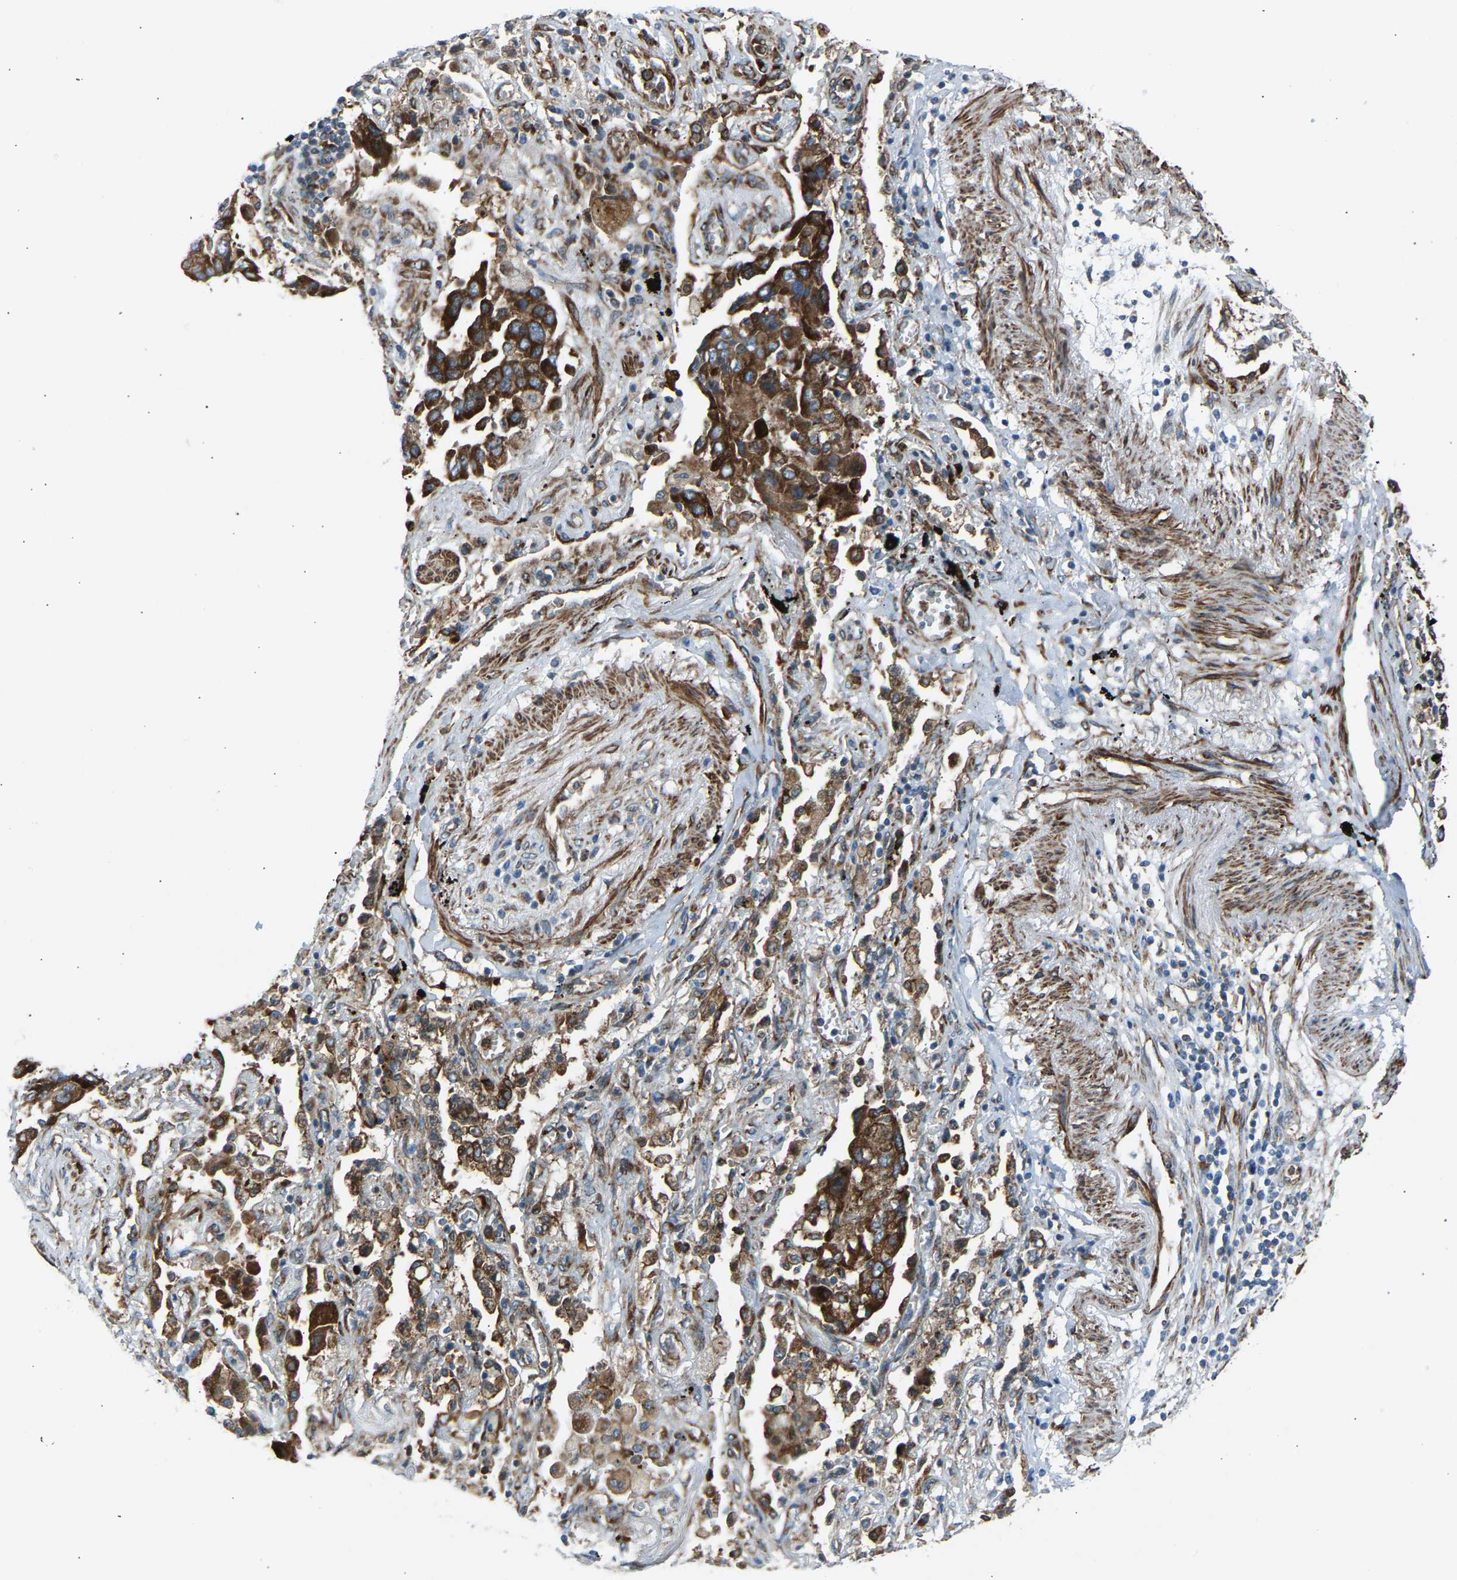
{"staining": {"intensity": "moderate", "quantity": ">75%", "location": "cytoplasmic/membranous"}, "tissue": "lung cancer", "cell_type": "Tumor cells", "image_type": "cancer", "snomed": [{"axis": "morphology", "description": "Adenocarcinoma, NOS"}, {"axis": "topography", "description": "Lung"}], "caption": "Moderate cytoplasmic/membranous positivity is present in about >75% of tumor cells in lung cancer (adenocarcinoma).", "gene": "VPS41", "patient": {"sex": "female", "age": 65}}